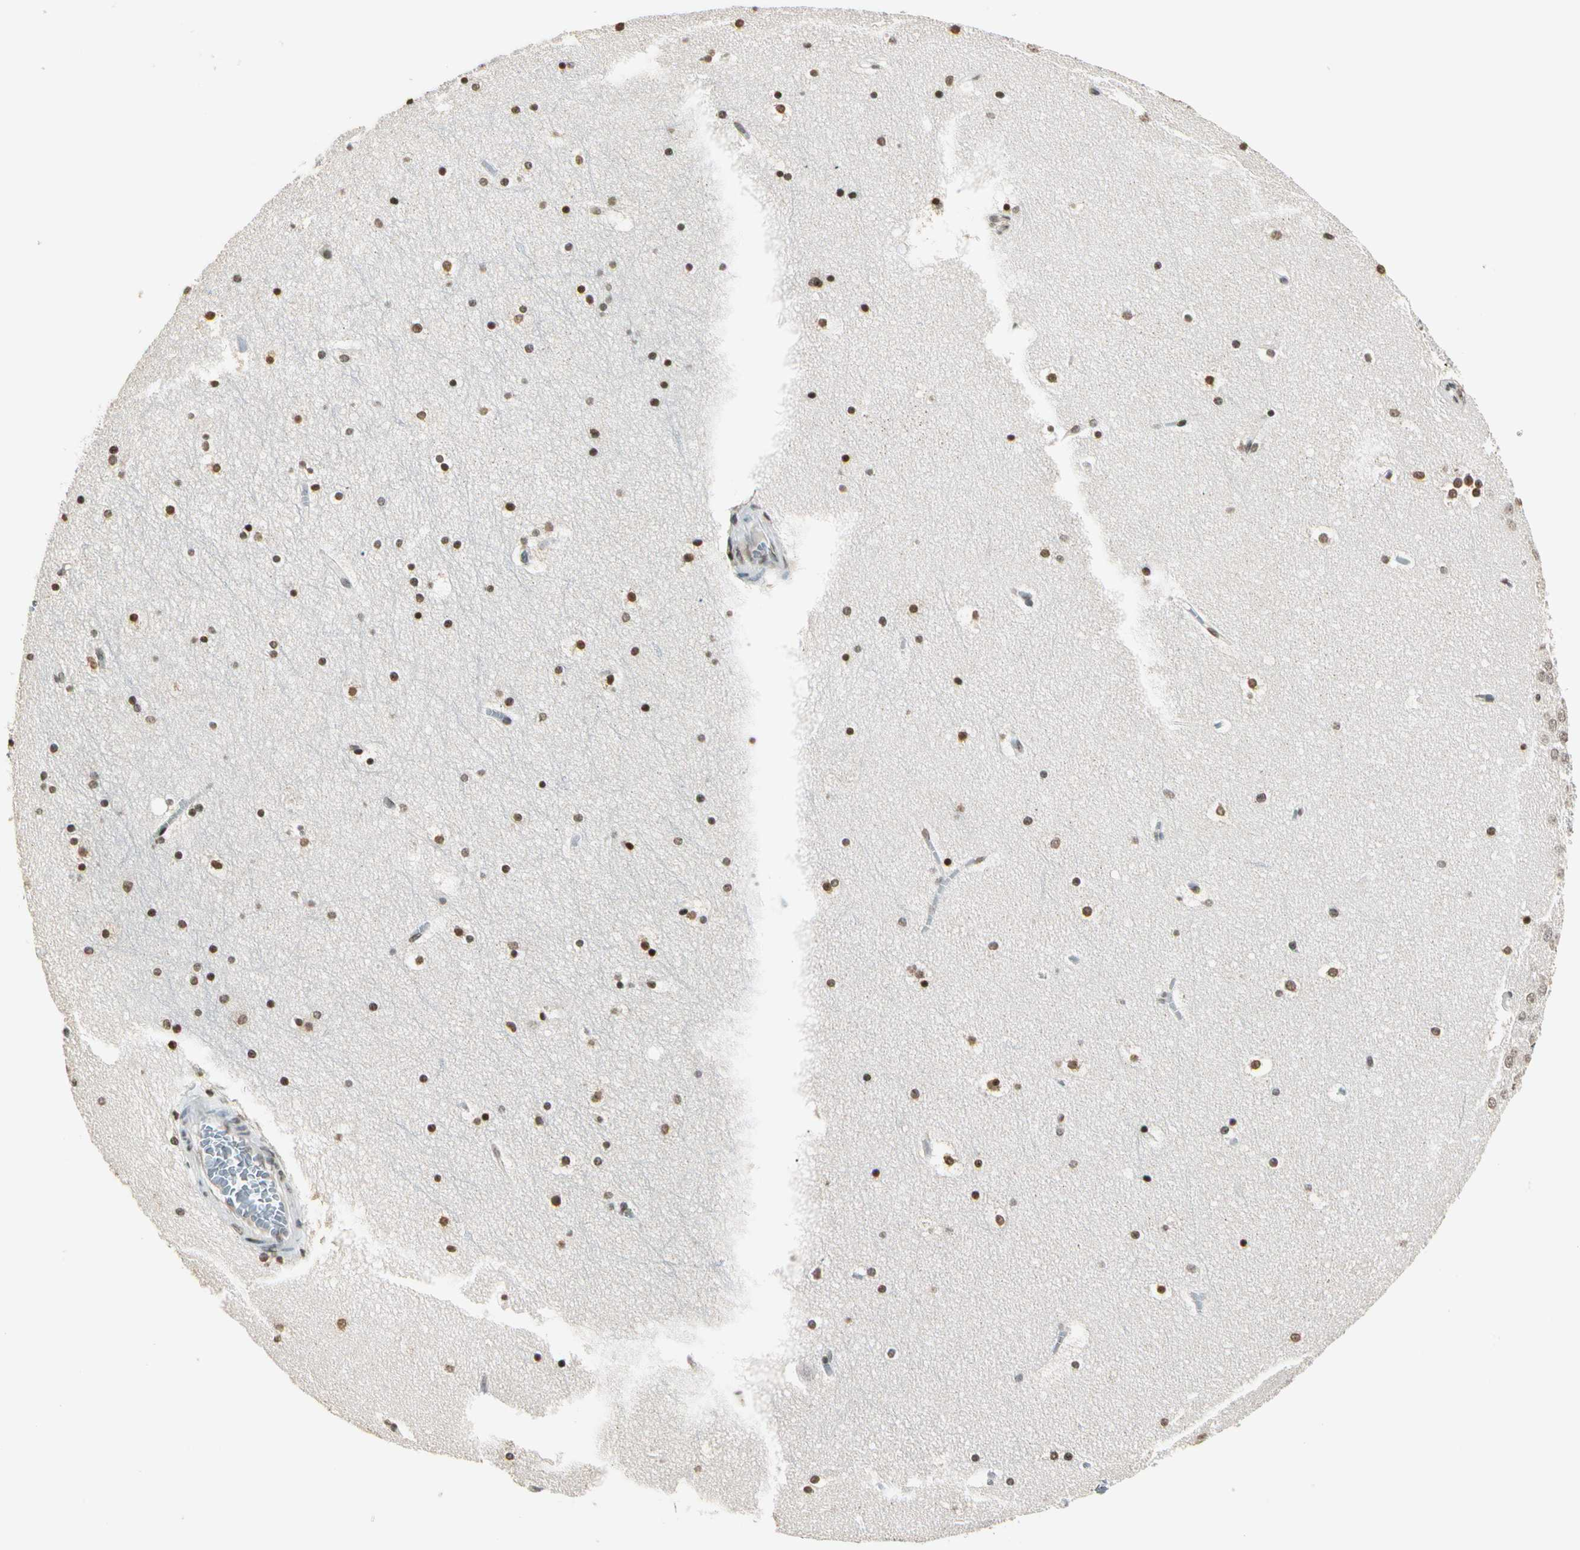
{"staining": {"intensity": "moderate", "quantity": ">75%", "location": "nuclear"}, "tissue": "hippocampus", "cell_type": "Glial cells", "image_type": "normal", "snomed": [{"axis": "morphology", "description": "Normal tissue, NOS"}, {"axis": "topography", "description": "Hippocampus"}], "caption": "A high-resolution histopathology image shows immunohistochemistry staining of normal hippocampus, which shows moderate nuclear expression in about >75% of glial cells. (DAB IHC, brown staining for protein, blue staining for nuclei).", "gene": "FER", "patient": {"sex": "male", "age": 45}}